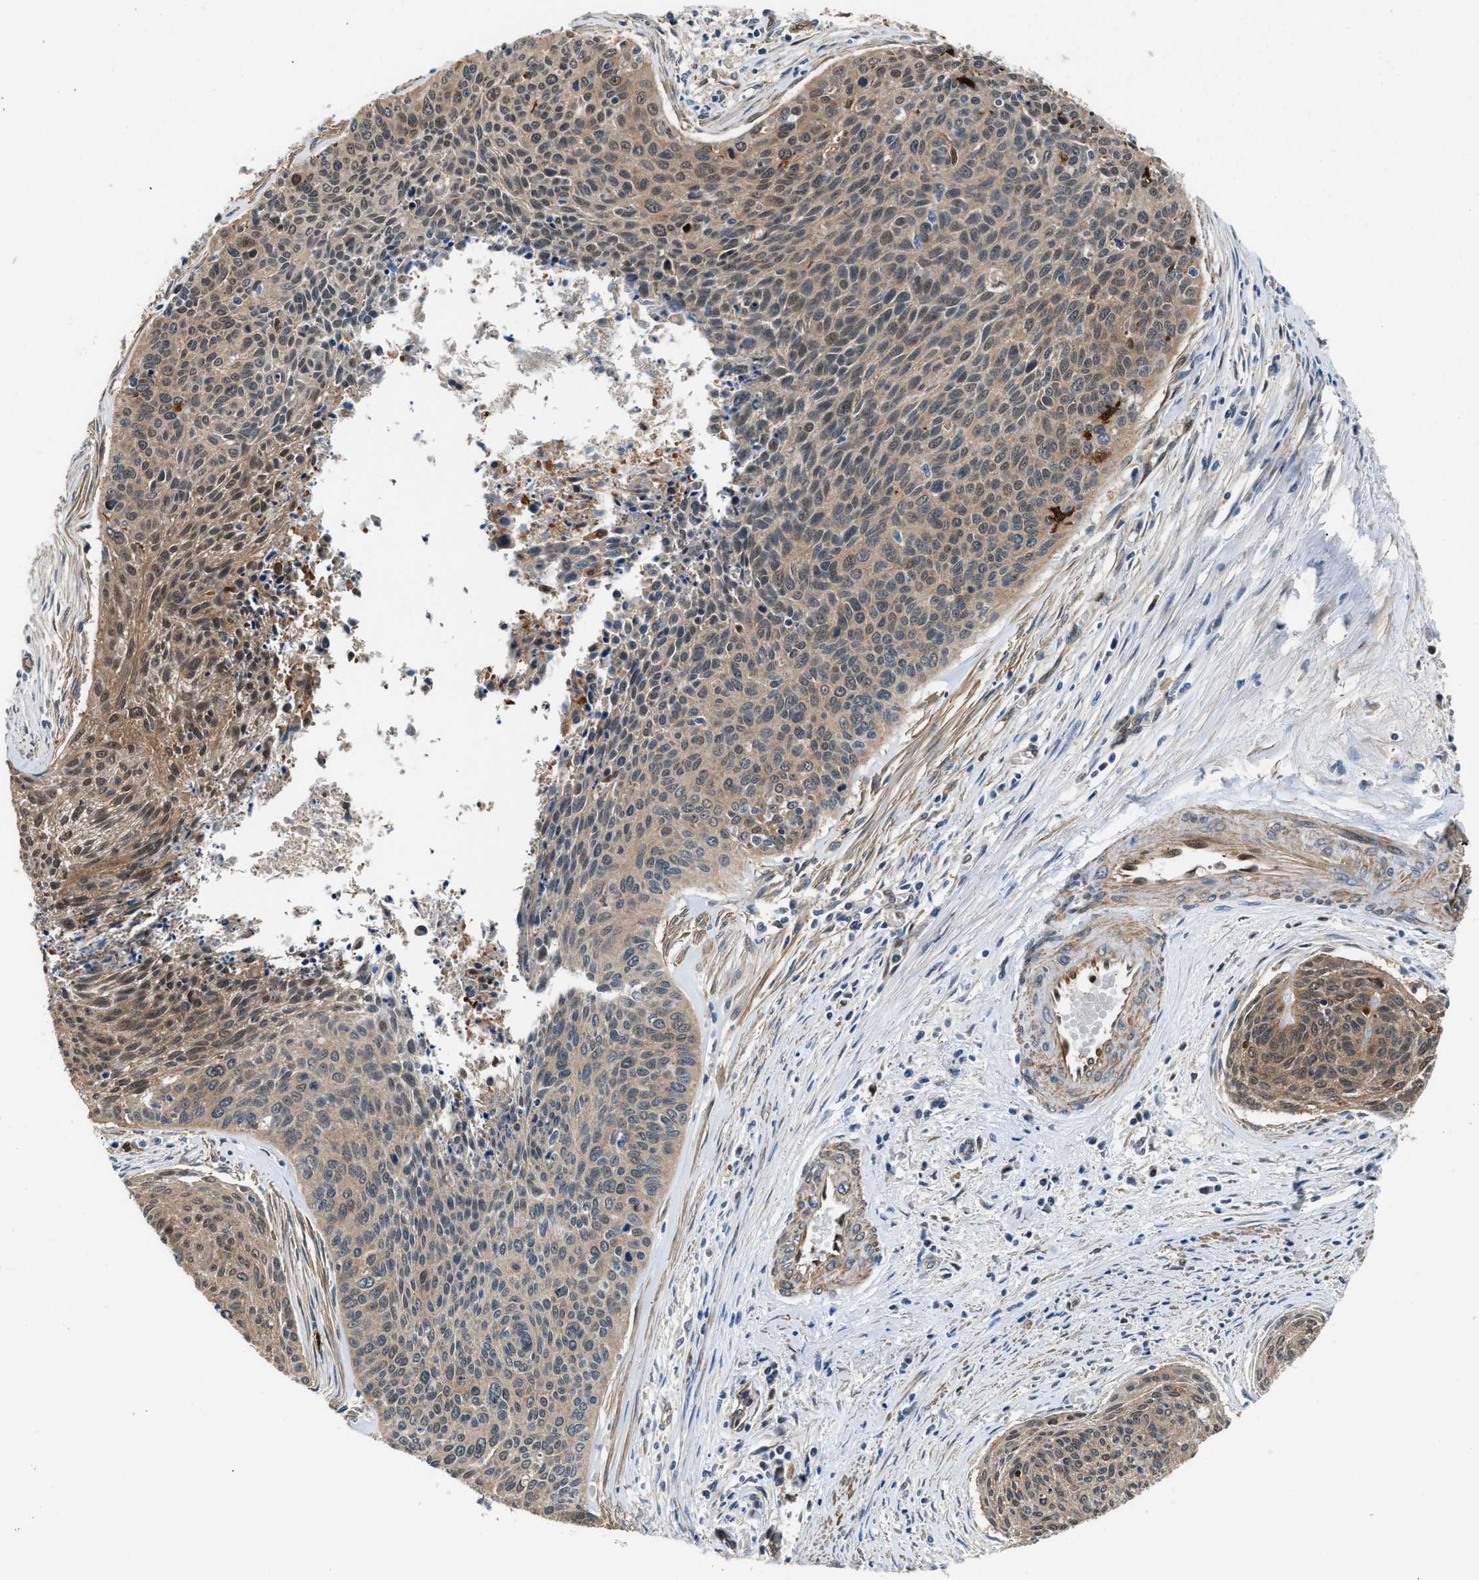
{"staining": {"intensity": "moderate", "quantity": ">75%", "location": "cytoplasmic/membranous,nuclear"}, "tissue": "cervical cancer", "cell_type": "Tumor cells", "image_type": "cancer", "snomed": [{"axis": "morphology", "description": "Squamous cell carcinoma, NOS"}, {"axis": "topography", "description": "Cervix"}], "caption": "IHC (DAB (3,3'-diaminobenzidine)) staining of human cervical squamous cell carcinoma reveals moderate cytoplasmic/membranous and nuclear protein staining in about >75% of tumor cells.", "gene": "PPA1", "patient": {"sex": "female", "age": 55}}